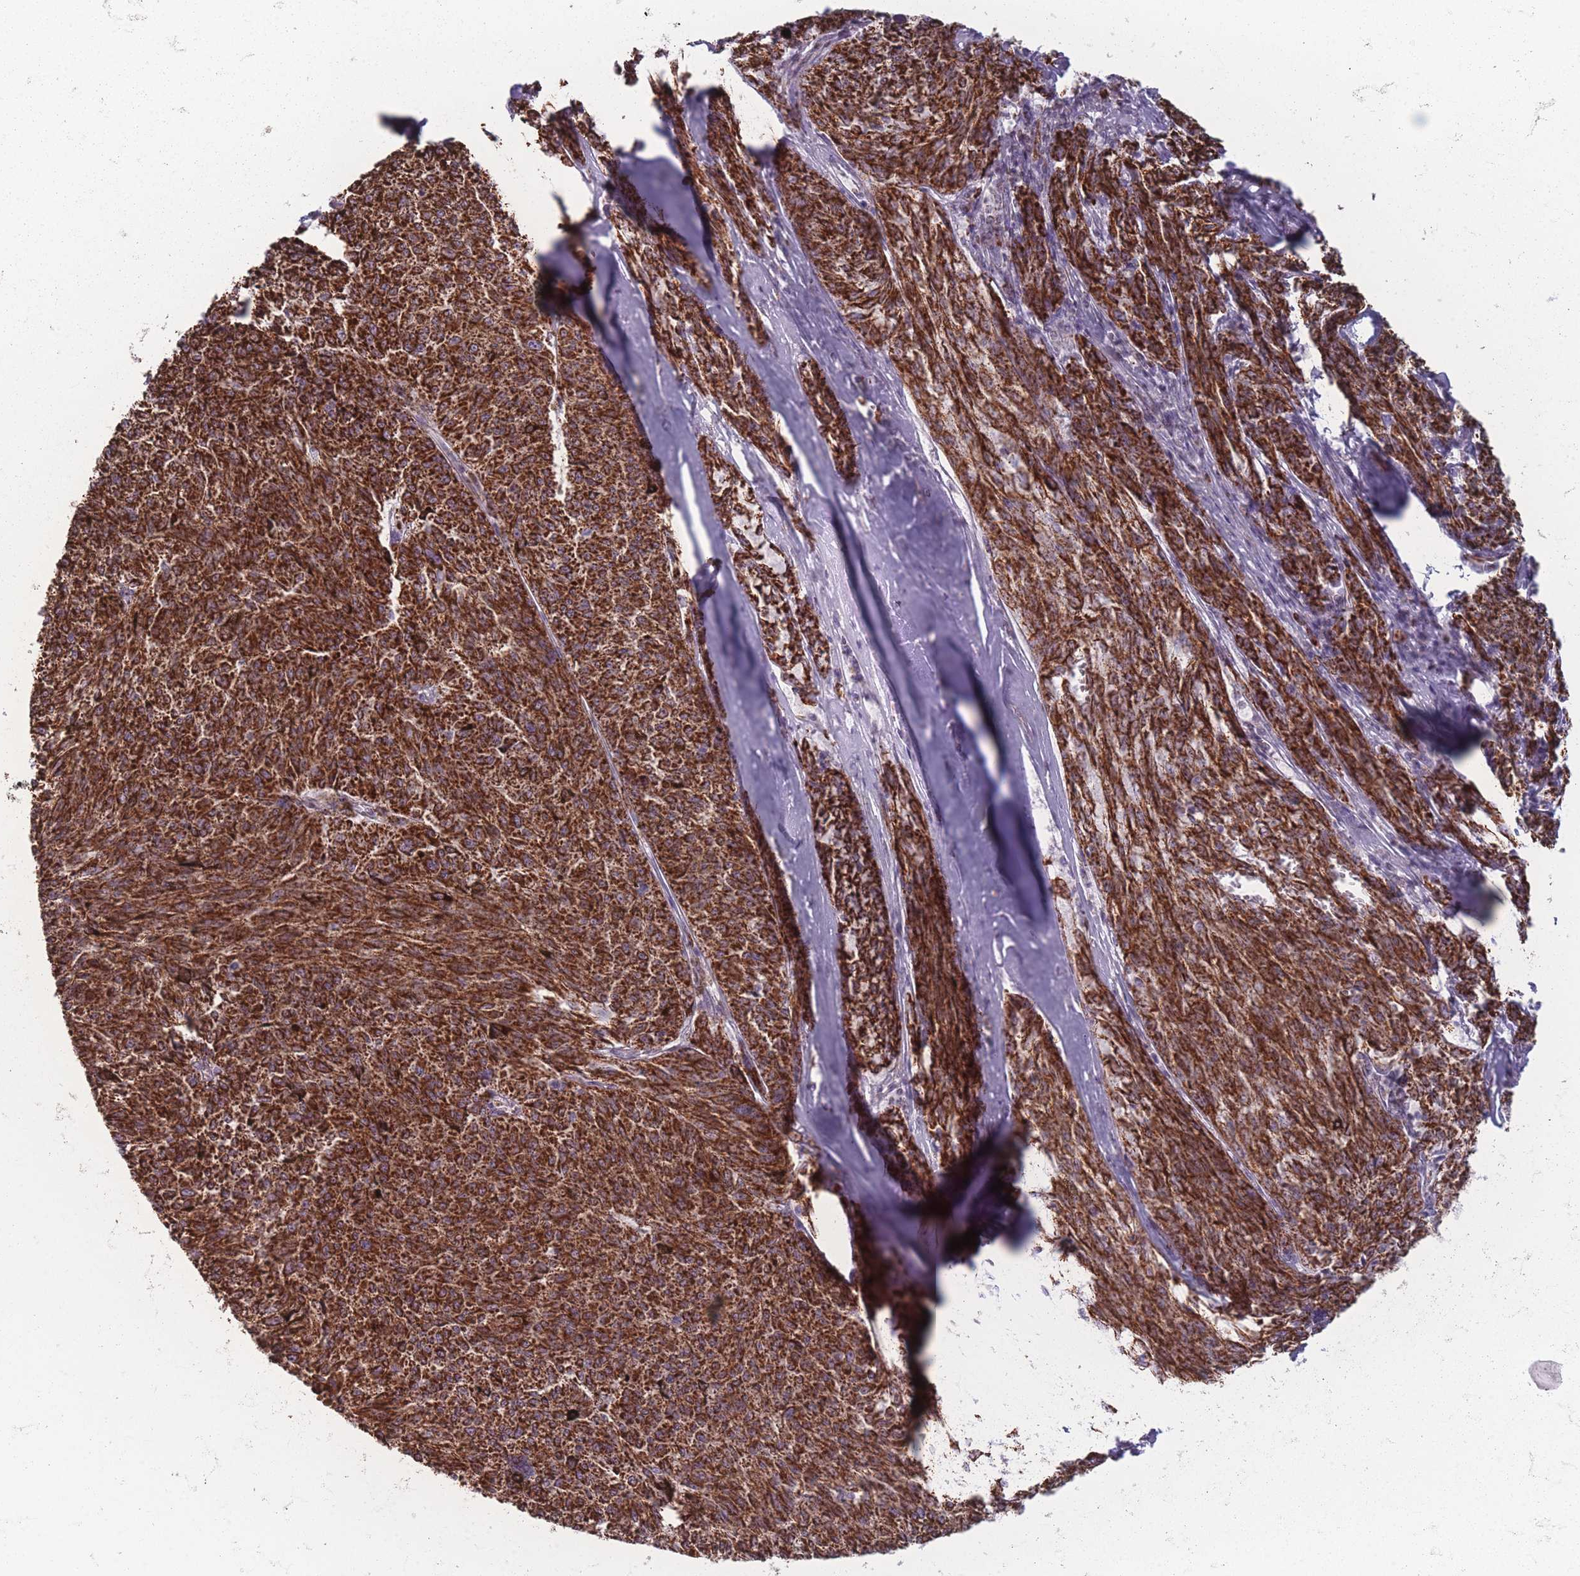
{"staining": {"intensity": "strong", "quantity": ">75%", "location": "cytoplasmic/membranous"}, "tissue": "melanoma", "cell_type": "Tumor cells", "image_type": "cancer", "snomed": [{"axis": "morphology", "description": "Malignant melanoma, NOS"}, {"axis": "topography", "description": "Skin"}], "caption": "Immunohistochemistry image of neoplastic tissue: malignant melanoma stained using IHC reveals high levels of strong protein expression localized specifically in the cytoplasmic/membranous of tumor cells, appearing as a cytoplasmic/membranous brown color.", "gene": "DCHS1", "patient": {"sex": "female", "age": 72}}